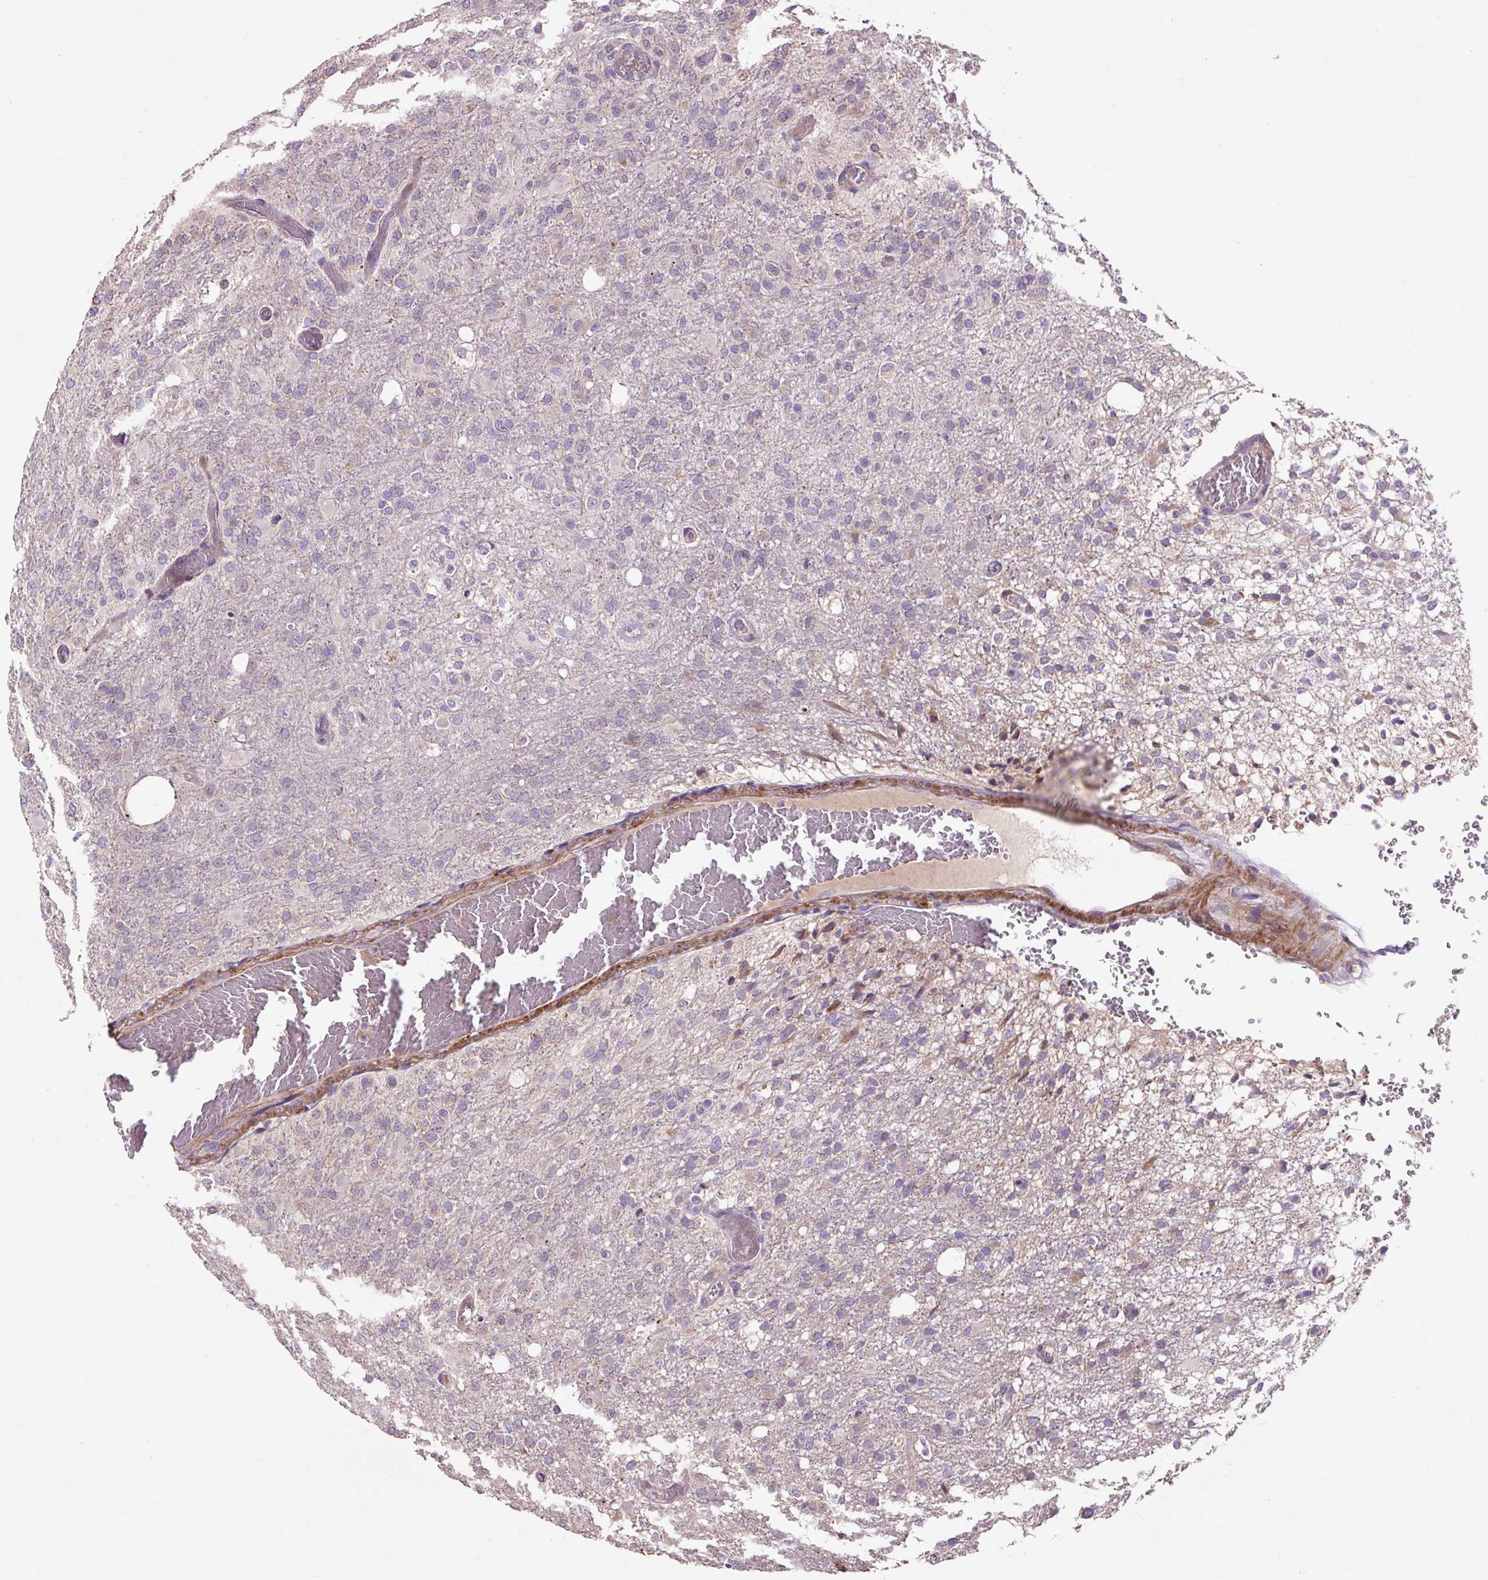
{"staining": {"intensity": "negative", "quantity": "none", "location": "none"}, "tissue": "glioma", "cell_type": "Tumor cells", "image_type": "cancer", "snomed": [{"axis": "morphology", "description": "Glioma, malignant, High grade"}, {"axis": "topography", "description": "Brain"}], "caption": "DAB immunohistochemical staining of human glioma exhibits no significant expression in tumor cells.", "gene": "PRIMPOL", "patient": {"sex": "female", "age": 74}}